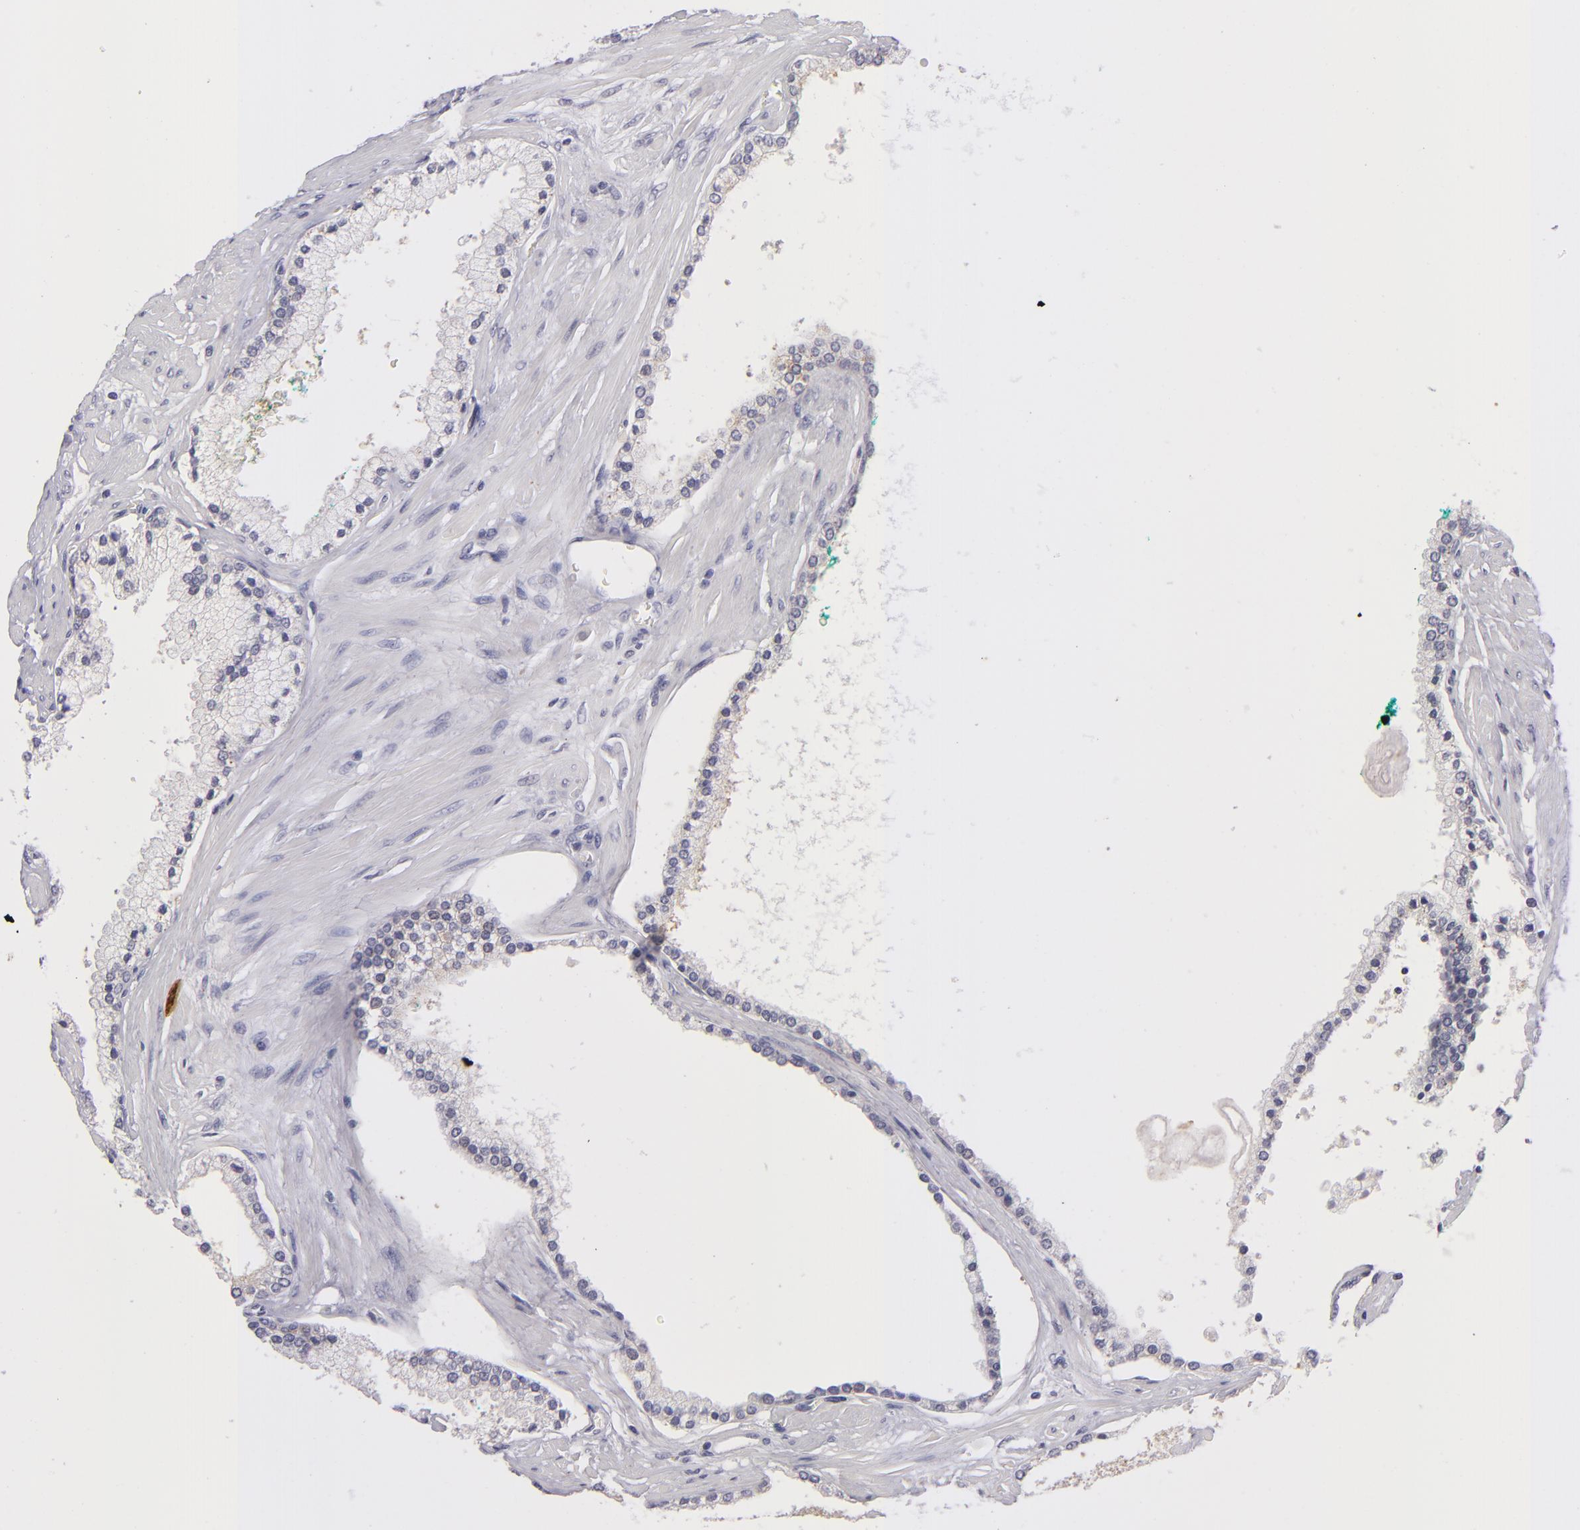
{"staining": {"intensity": "negative", "quantity": "none", "location": "none"}, "tissue": "prostate cancer", "cell_type": "Tumor cells", "image_type": "cancer", "snomed": [{"axis": "morphology", "description": "Adenocarcinoma, High grade"}, {"axis": "topography", "description": "Prostate"}], "caption": "DAB (3,3'-diaminobenzidine) immunohistochemical staining of prostate cancer shows no significant positivity in tumor cells.", "gene": "TNNC1", "patient": {"sex": "male", "age": 71}}